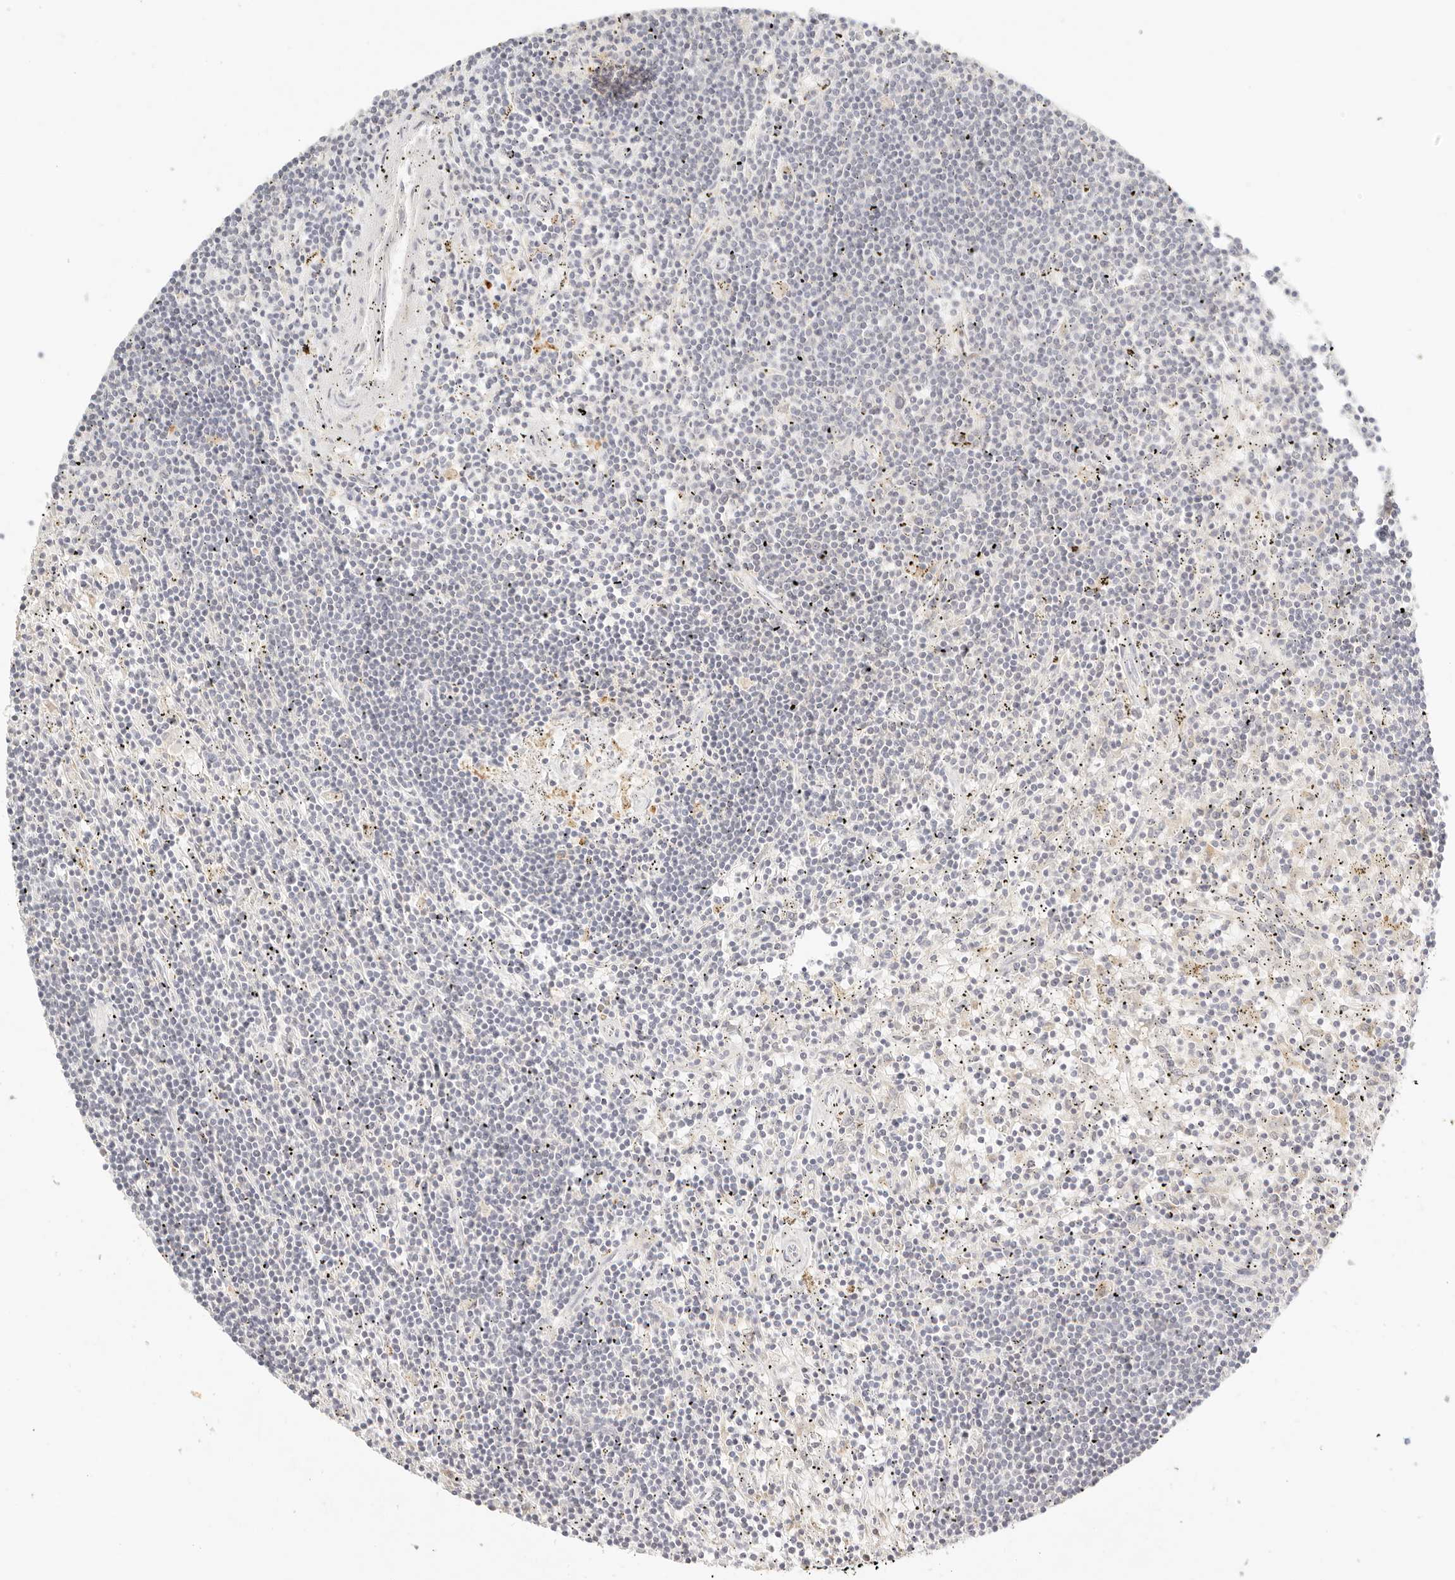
{"staining": {"intensity": "negative", "quantity": "none", "location": "none"}, "tissue": "lymphoma", "cell_type": "Tumor cells", "image_type": "cancer", "snomed": [{"axis": "morphology", "description": "Malignant lymphoma, non-Hodgkin's type, Low grade"}, {"axis": "topography", "description": "Spleen"}], "caption": "Immunohistochemistry of lymphoma shows no positivity in tumor cells.", "gene": "RNASET2", "patient": {"sex": "male", "age": 76}}